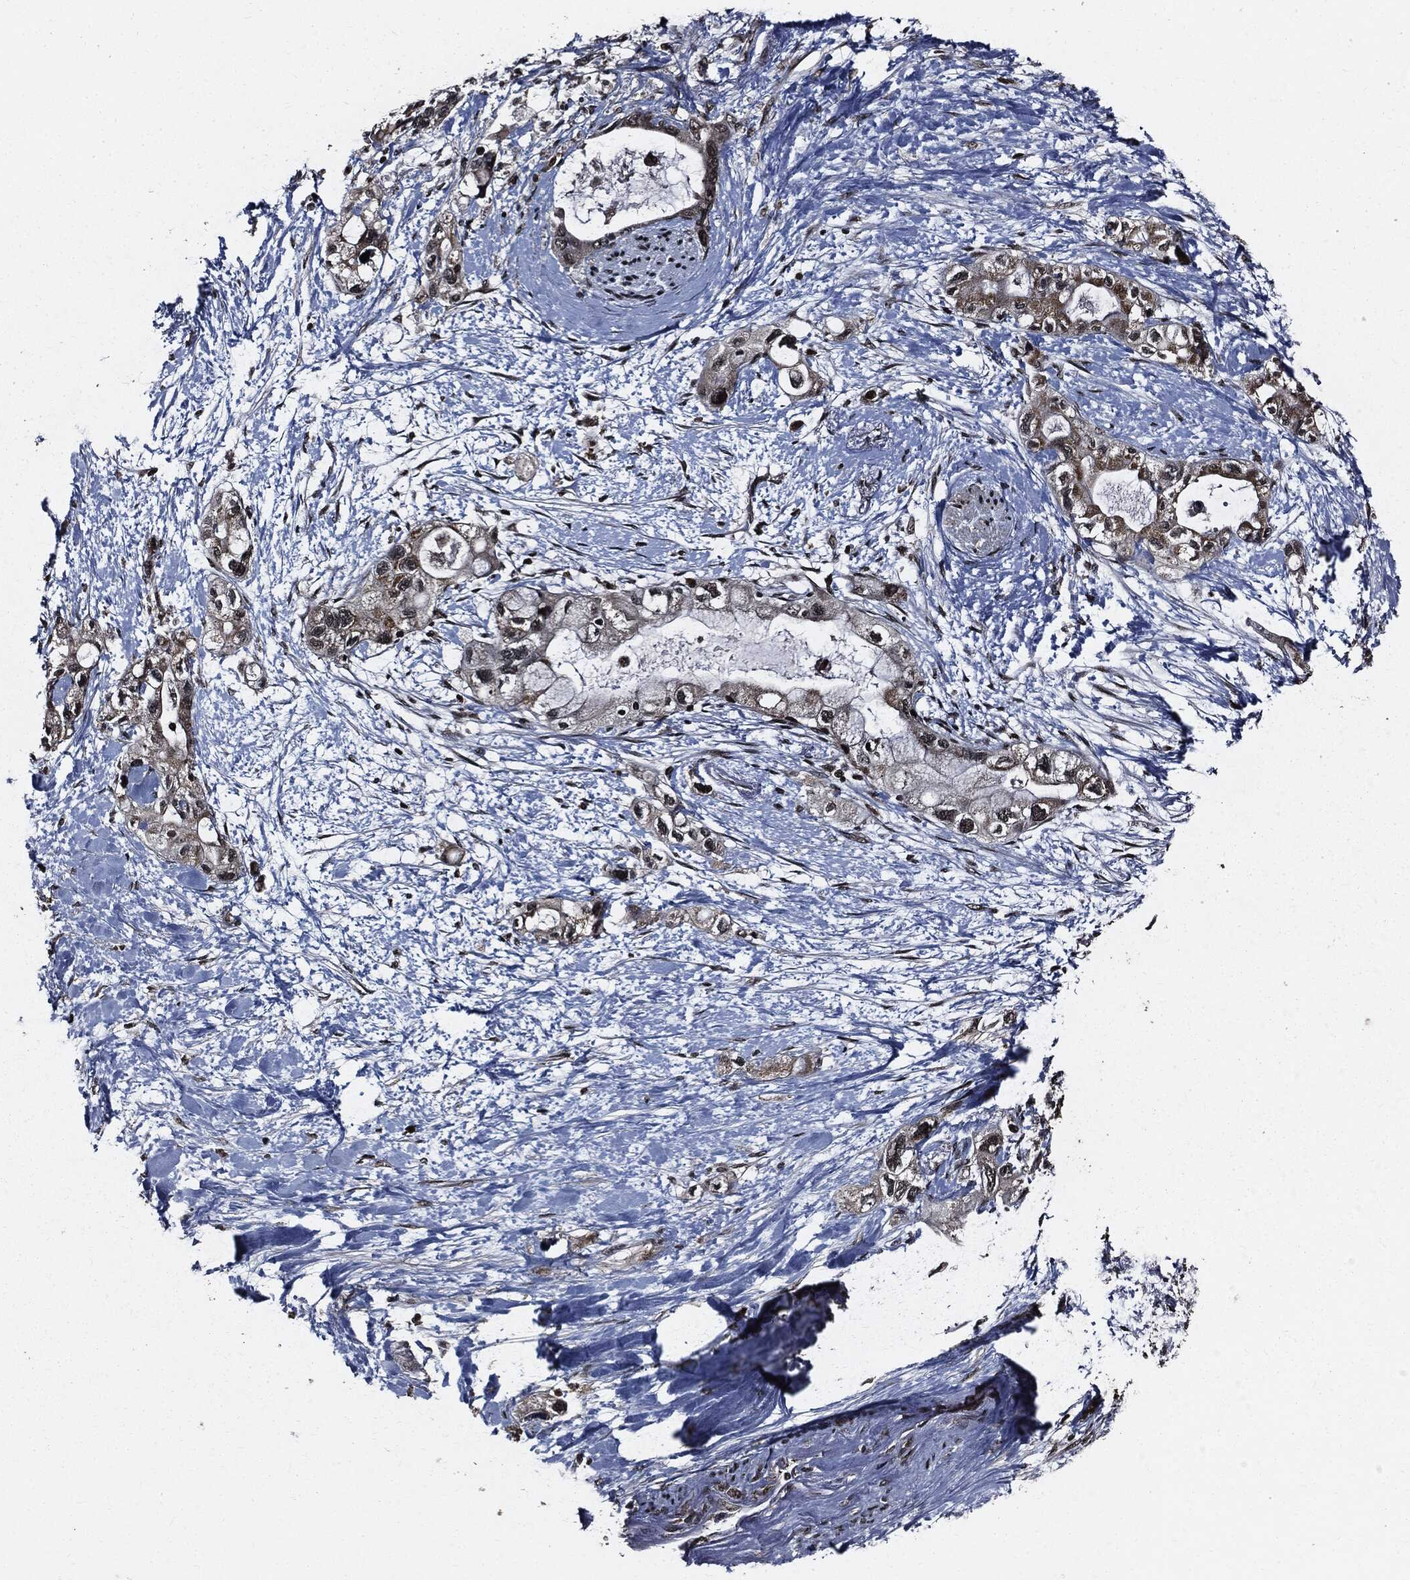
{"staining": {"intensity": "moderate", "quantity": "<25%", "location": "cytoplasmic/membranous,nuclear"}, "tissue": "pancreatic cancer", "cell_type": "Tumor cells", "image_type": "cancer", "snomed": [{"axis": "morphology", "description": "Adenocarcinoma, NOS"}, {"axis": "topography", "description": "Pancreas"}], "caption": "Tumor cells exhibit moderate cytoplasmic/membranous and nuclear expression in approximately <25% of cells in pancreatic adenocarcinoma.", "gene": "SUGT1", "patient": {"sex": "female", "age": 56}}